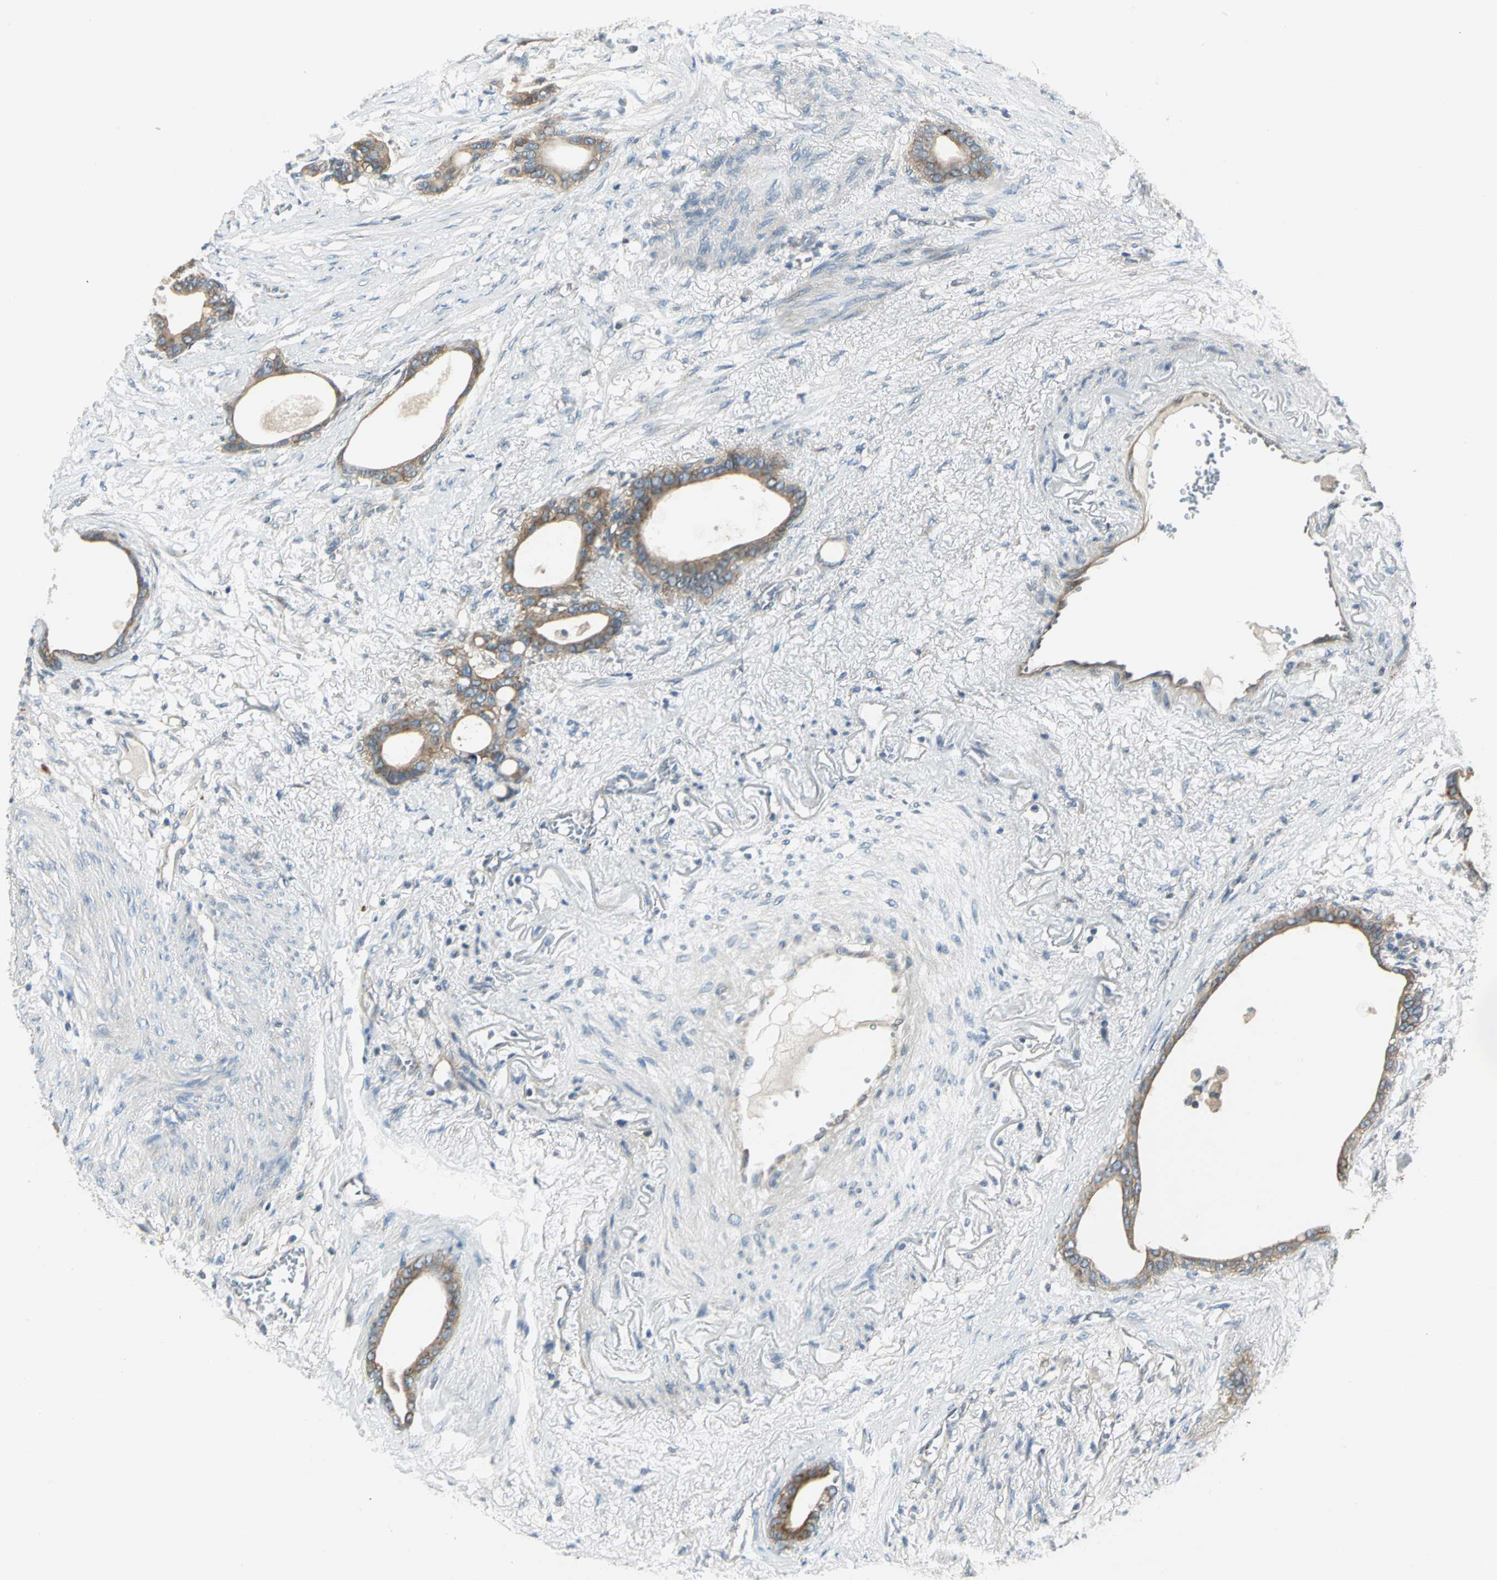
{"staining": {"intensity": "moderate", "quantity": ">75%", "location": "cytoplasmic/membranous"}, "tissue": "stomach cancer", "cell_type": "Tumor cells", "image_type": "cancer", "snomed": [{"axis": "morphology", "description": "Adenocarcinoma, NOS"}, {"axis": "topography", "description": "Stomach"}], "caption": "Stomach cancer (adenocarcinoma) stained for a protein reveals moderate cytoplasmic/membranous positivity in tumor cells.", "gene": "PRKAA1", "patient": {"sex": "female", "age": 75}}